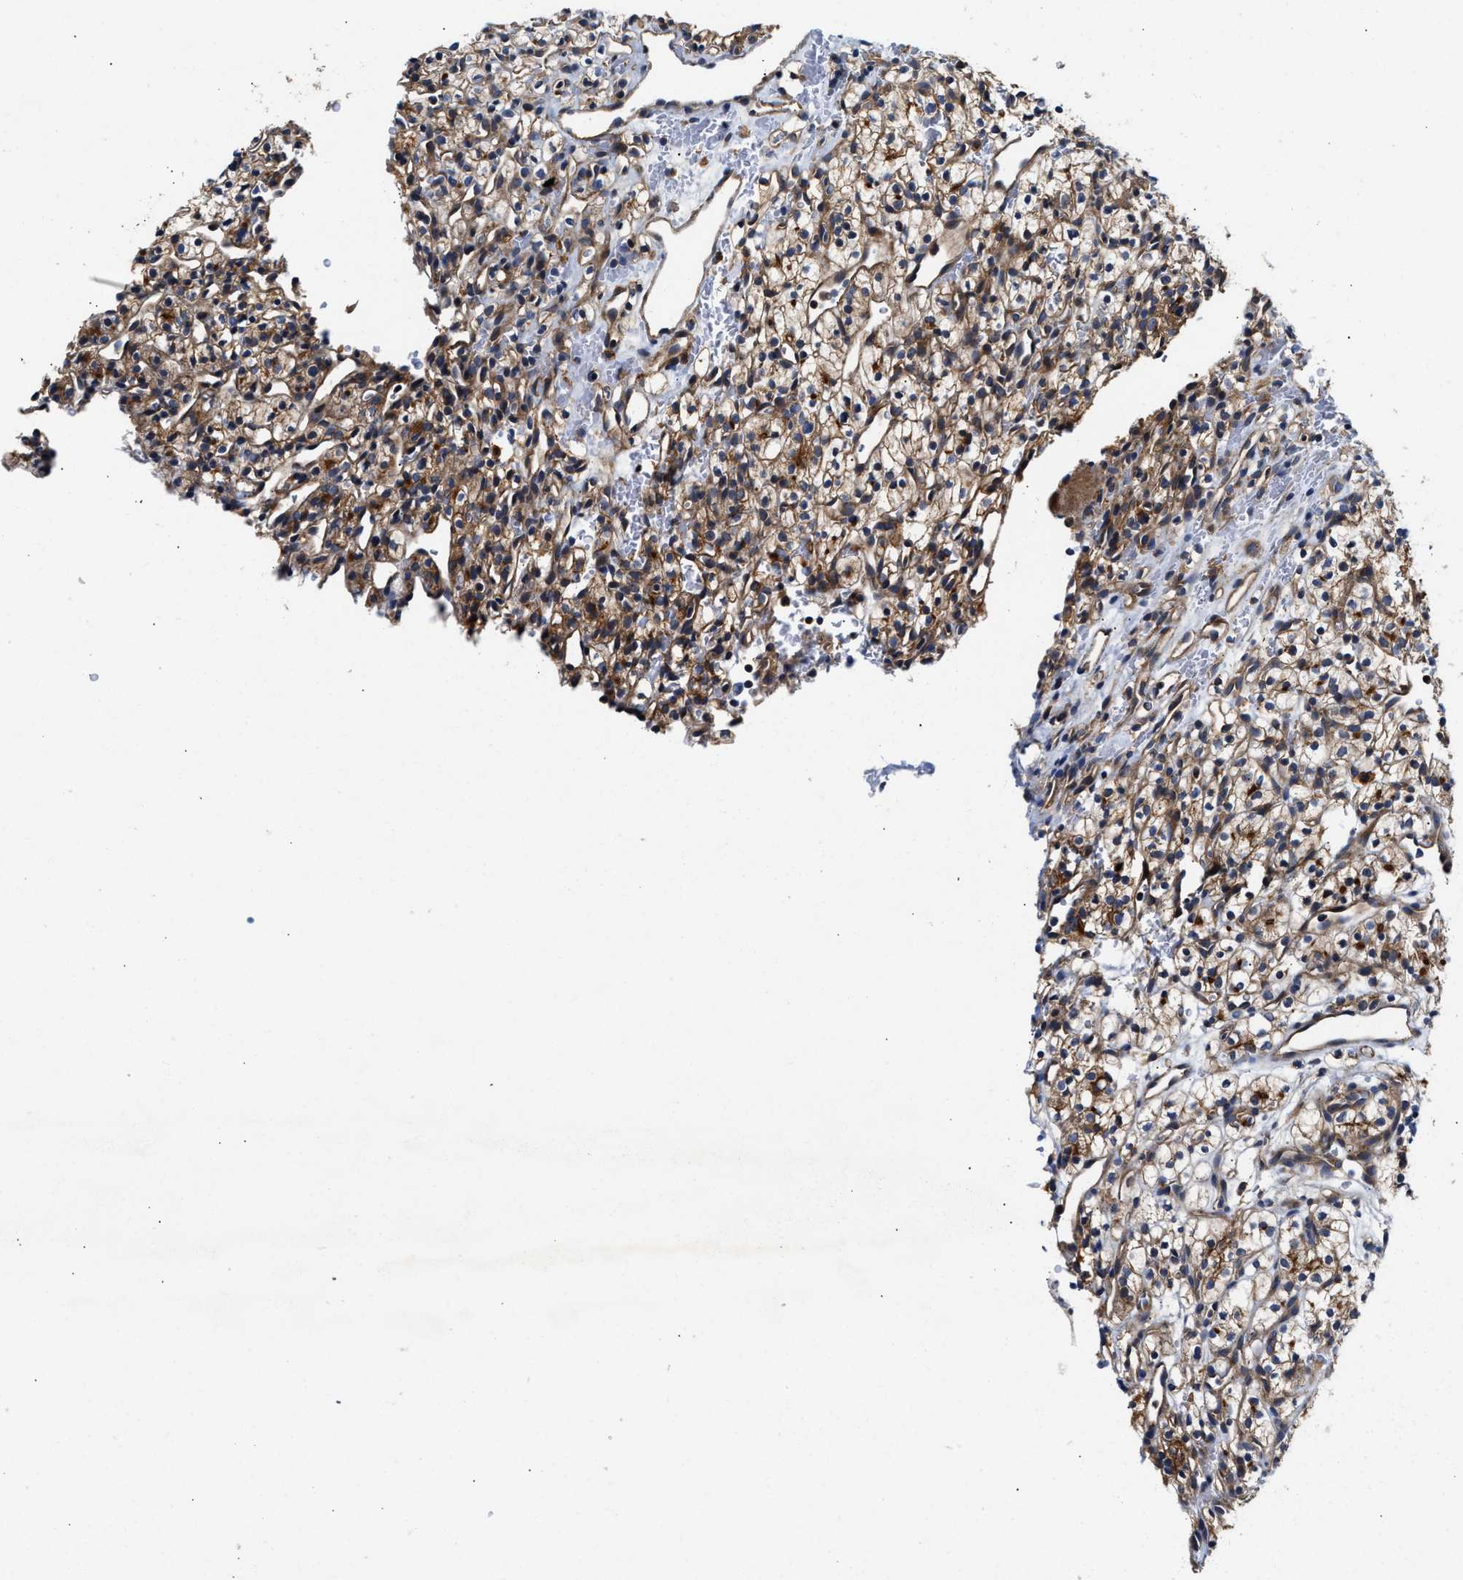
{"staining": {"intensity": "moderate", "quantity": ">75%", "location": "cytoplasmic/membranous"}, "tissue": "renal cancer", "cell_type": "Tumor cells", "image_type": "cancer", "snomed": [{"axis": "morphology", "description": "Adenocarcinoma, NOS"}, {"axis": "topography", "description": "Kidney"}], "caption": "Renal adenocarcinoma tissue displays moderate cytoplasmic/membranous positivity in approximately >75% of tumor cells, visualized by immunohistochemistry.", "gene": "TEX2", "patient": {"sex": "female", "age": 57}}